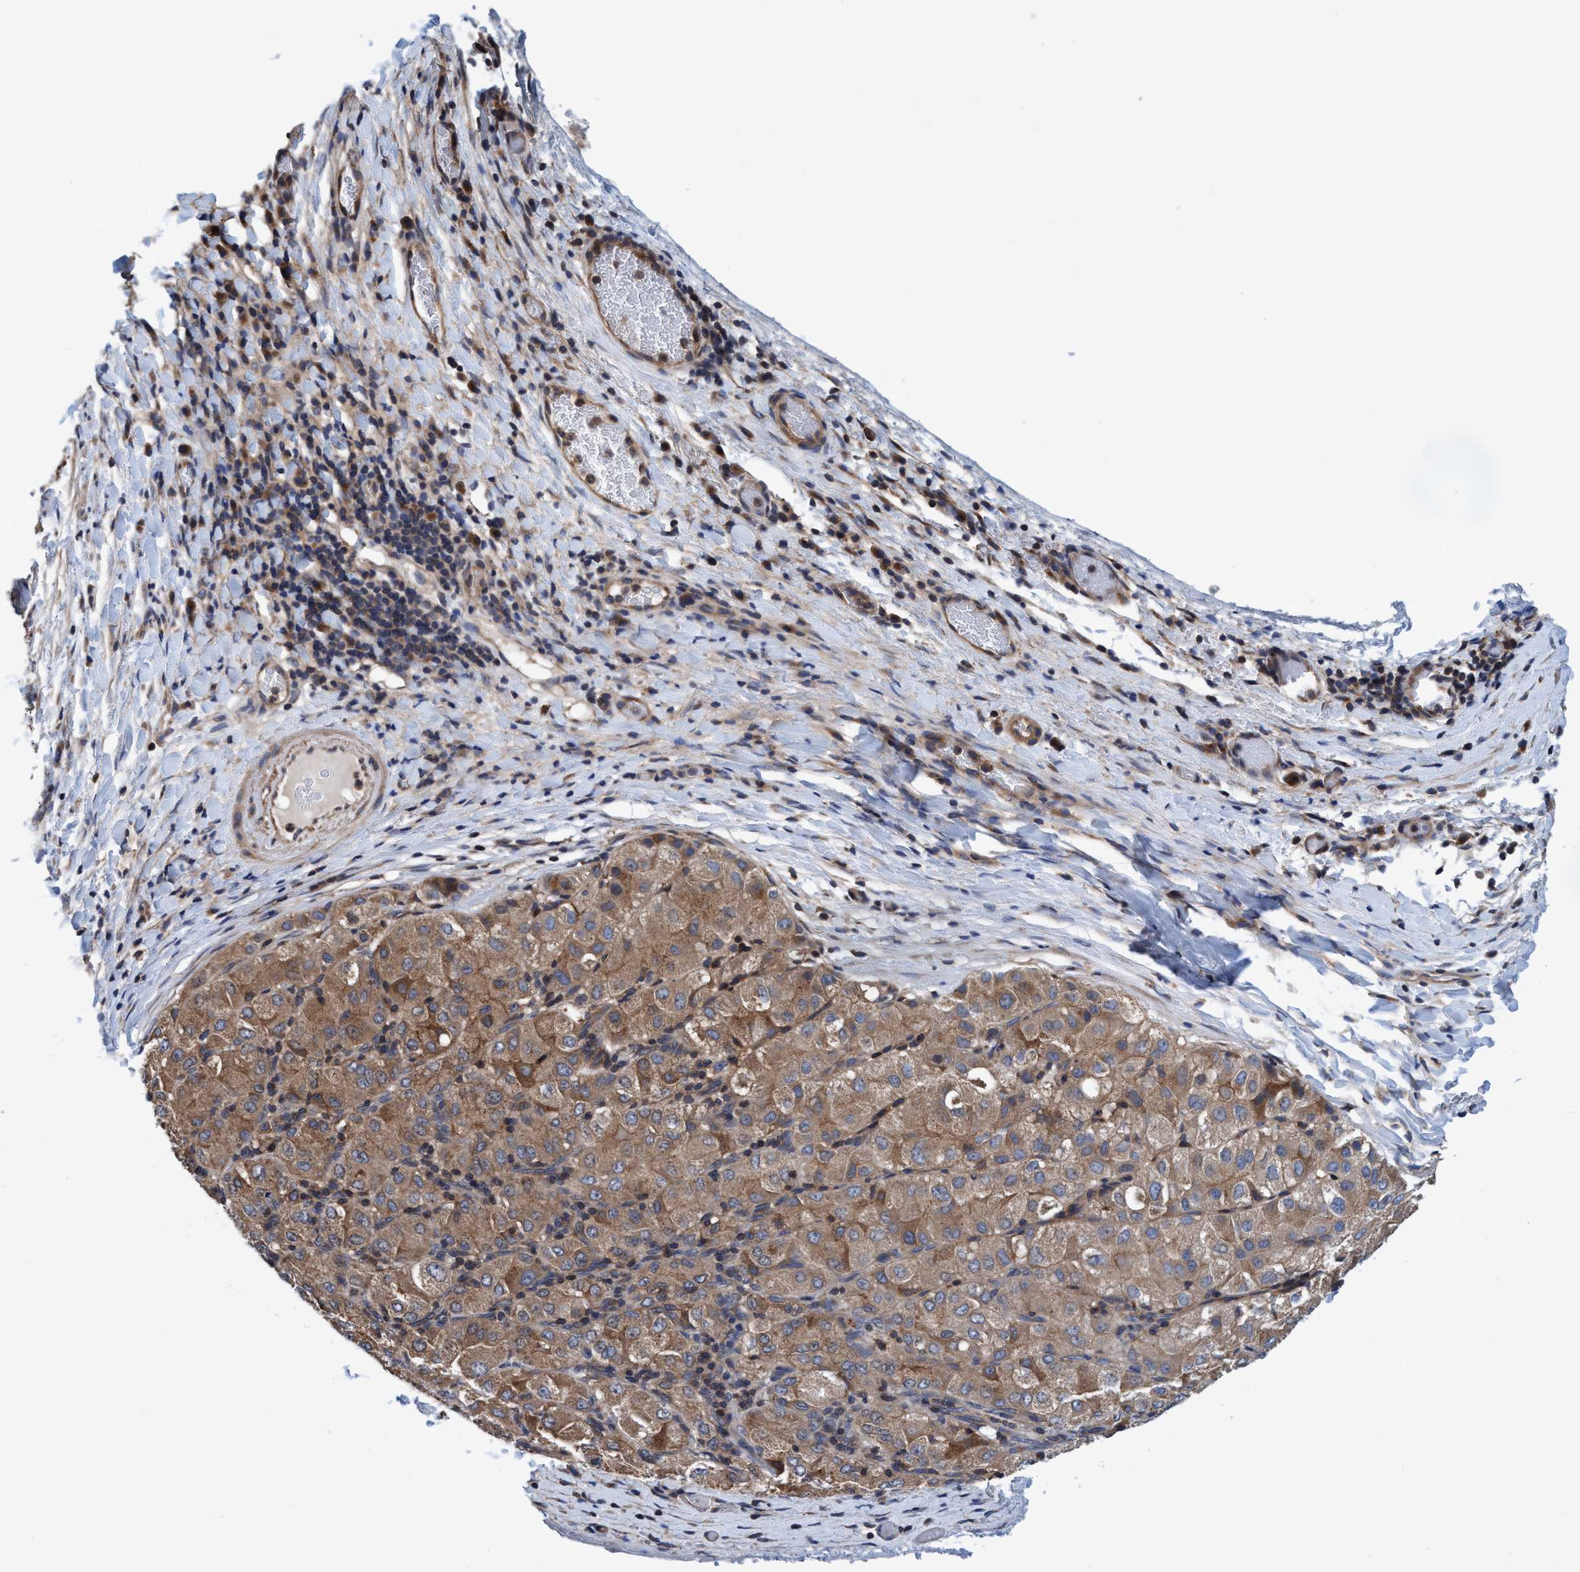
{"staining": {"intensity": "moderate", "quantity": ">75%", "location": "cytoplasmic/membranous"}, "tissue": "liver cancer", "cell_type": "Tumor cells", "image_type": "cancer", "snomed": [{"axis": "morphology", "description": "Carcinoma, Hepatocellular, NOS"}, {"axis": "topography", "description": "Liver"}], "caption": "Tumor cells reveal moderate cytoplasmic/membranous expression in about >75% of cells in liver cancer (hepatocellular carcinoma).", "gene": "CALCOCO2", "patient": {"sex": "male", "age": 80}}